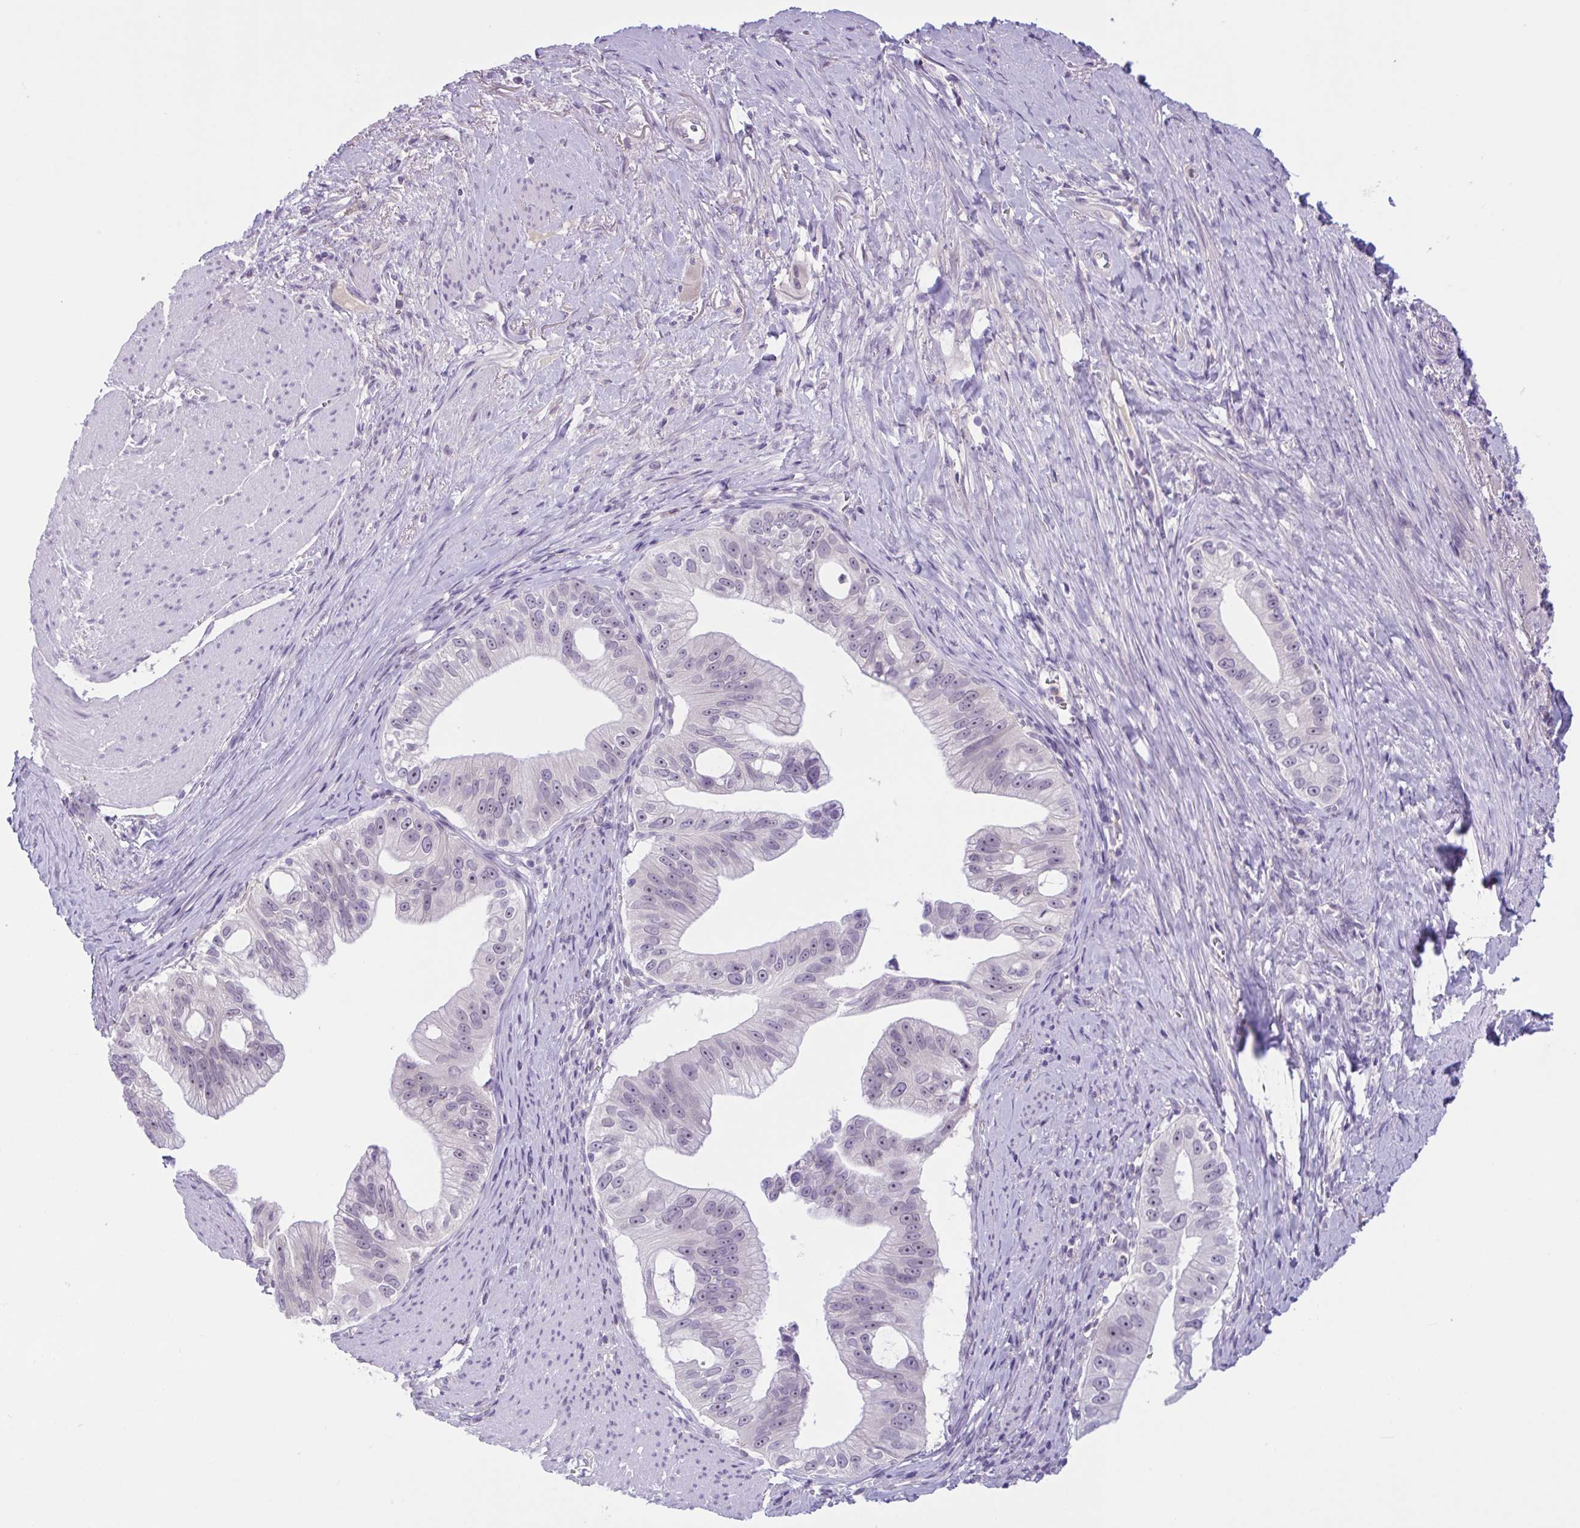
{"staining": {"intensity": "negative", "quantity": "none", "location": "none"}, "tissue": "pancreatic cancer", "cell_type": "Tumor cells", "image_type": "cancer", "snomed": [{"axis": "morphology", "description": "Adenocarcinoma, NOS"}, {"axis": "topography", "description": "Pancreas"}], "caption": "Tumor cells show no significant protein expression in pancreatic adenocarcinoma.", "gene": "WNT9B", "patient": {"sex": "male", "age": 70}}